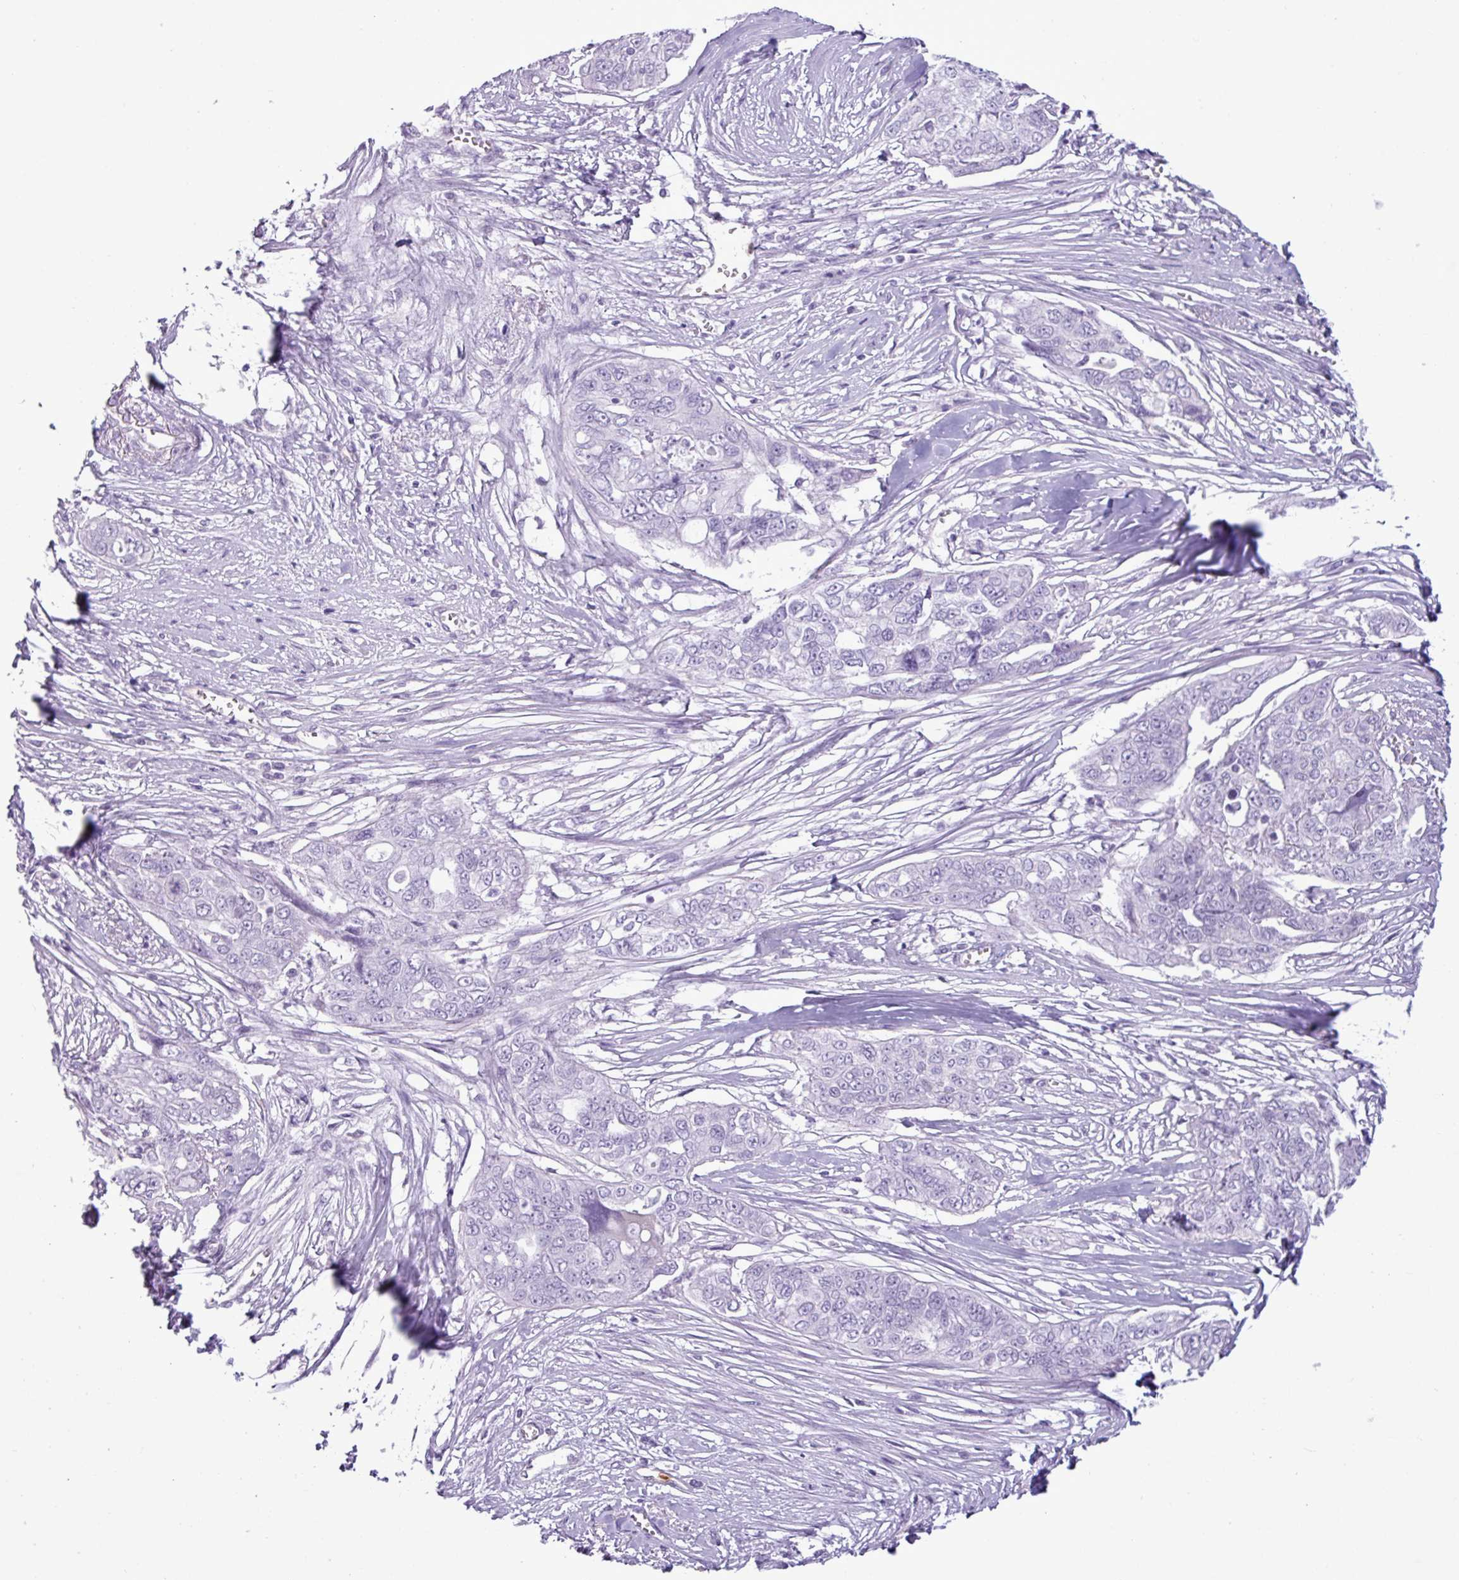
{"staining": {"intensity": "negative", "quantity": "none", "location": "none"}, "tissue": "ovarian cancer", "cell_type": "Tumor cells", "image_type": "cancer", "snomed": [{"axis": "morphology", "description": "Carcinoma, endometroid"}, {"axis": "topography", "description": "Ovary"}], "caption": "Tumor cells show no significant staining in ovarian cancer (endometroid carcinoma).", "gene": "TMEM178A", "patient": {"sex": "female", "age": 70}}